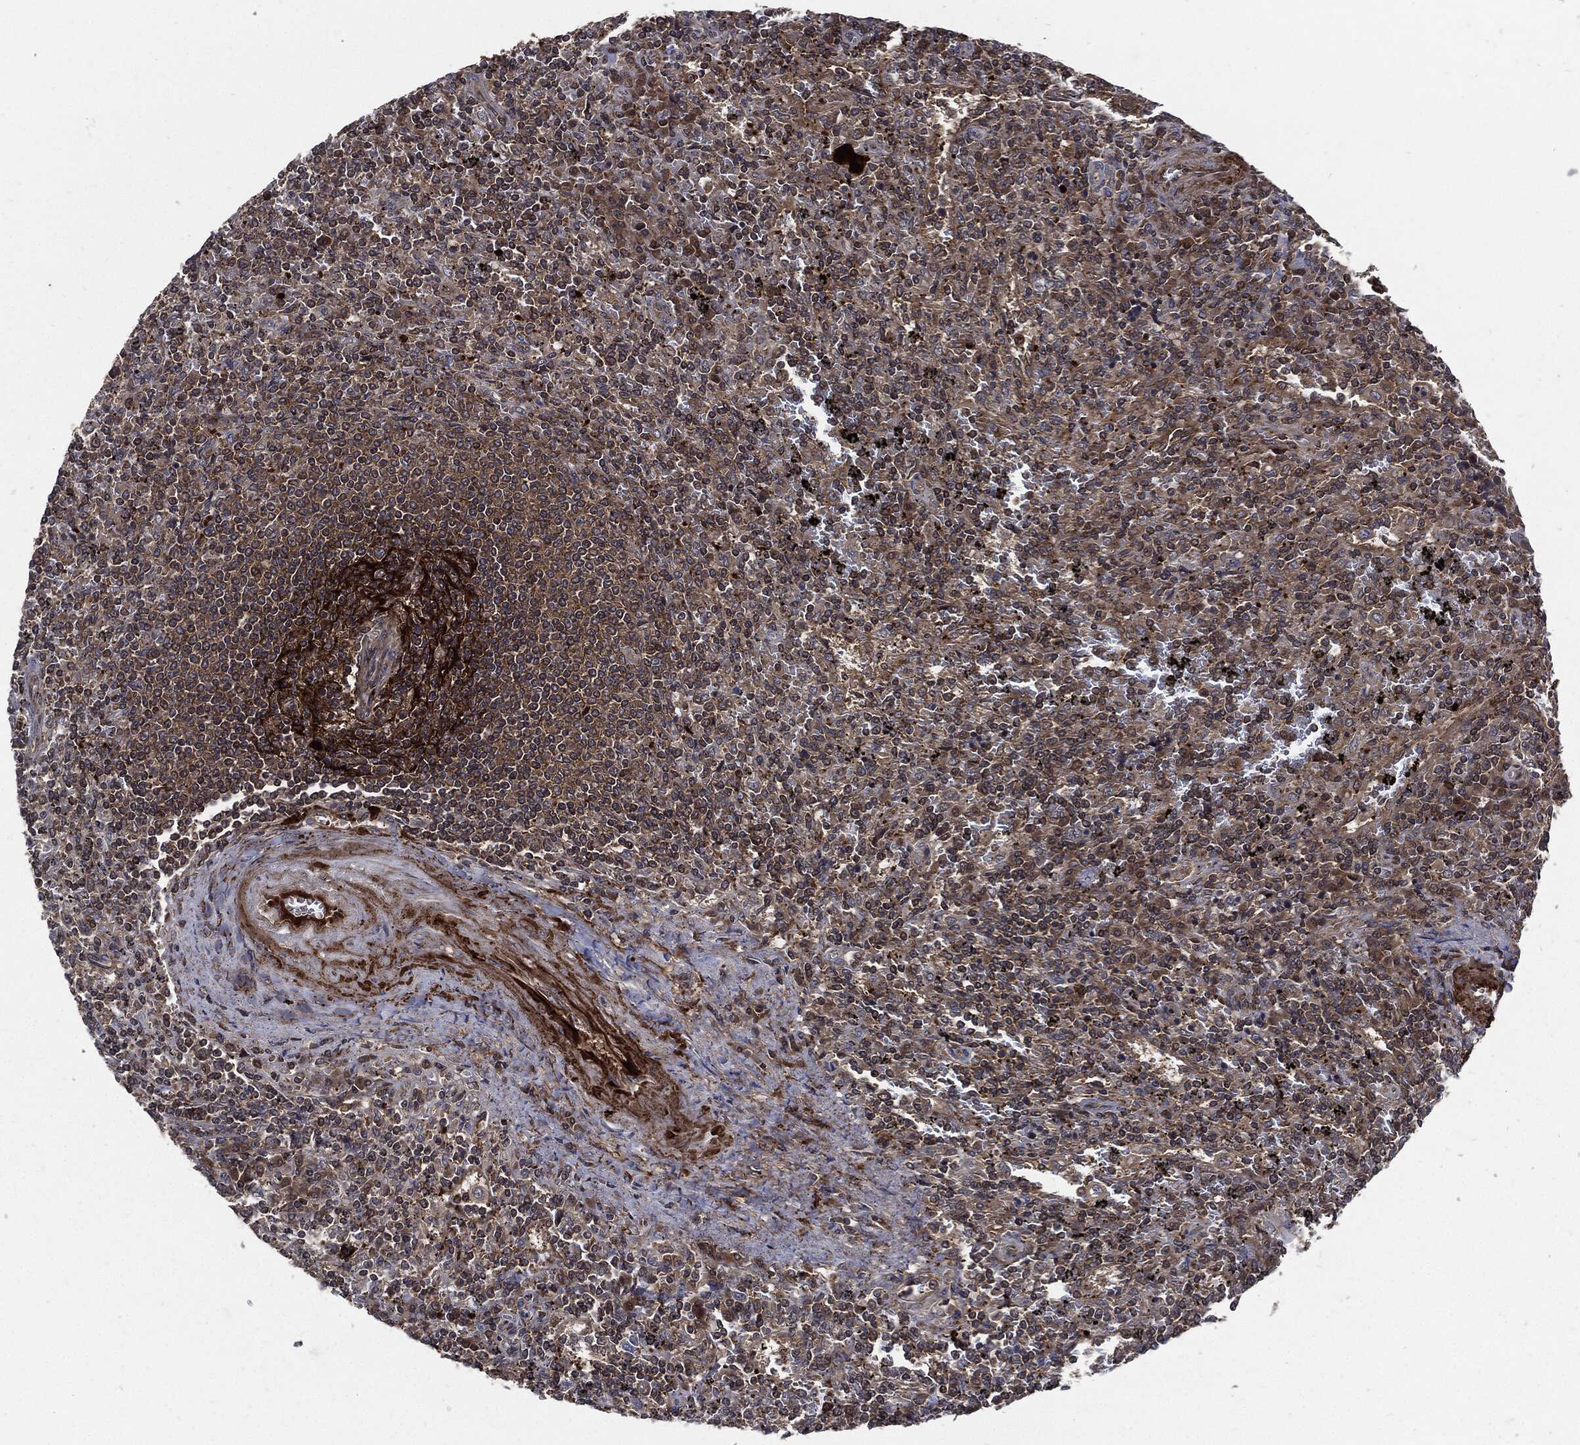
{"staining": {"intensity": "strong", "quantity": "<25%", "location": "cytoplasmic/membranous"}, "tissue": "lymphoma", "cell_type": "Tumor cells", "image_type": "cancer", "snomed": [{"axis": "morphology", "description": "Malignant lymphoma, non-Hodgkin's type, Low grade"}, {"axis": "topography", "description": "Spleen"}], "caption": "IHC (DAB) staining of human malignant lymphoma, non-Hodgkin's type (low-grade) displays strong cytoplasmic/membranous protein staining in about <25% of tumor cells.", "gene": "CLU", "patient": {"sex": "male", "age": 62}}